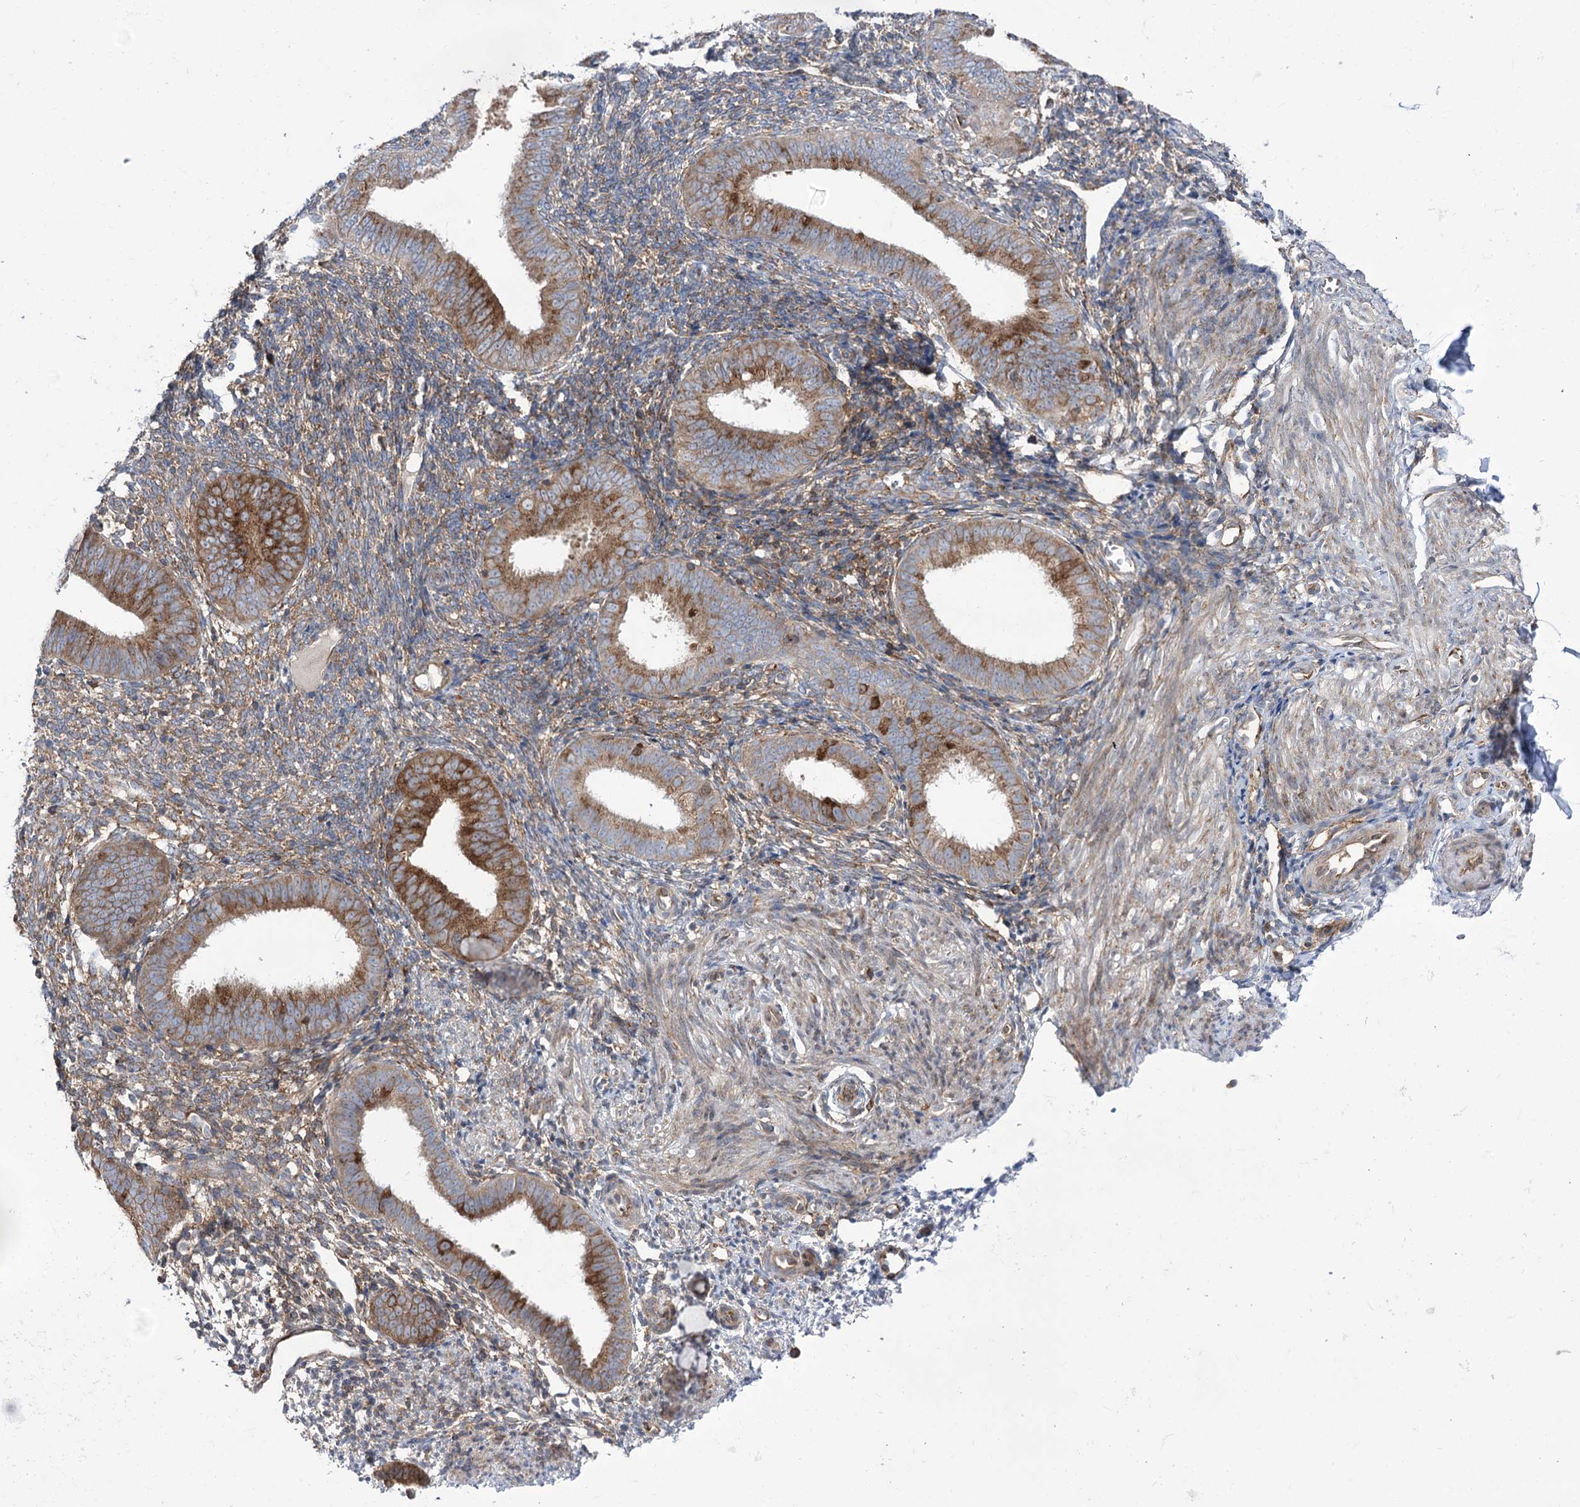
{"staining": {"intensity": "moderate", "quantity": ">75%", "location": "cytoplasmic/membranous"}, "tissue": "endometrium", "cell_type": "Cells in endometrial stroma", "image_type": "normal", "snomed": [{"axis": "morphology", "description": "Normal tissue, NOS"}, {"axis": "topography", "description": "Uterus"}, {"axis": "topography", "description": "Endometrium"}], "caption": "Immunohistochemical staining of normal human endometrium shows moderate cytoplasmic/membranous protein staining in approximately >75% of cells in endometrial stroma. (IHC, brightfield microscopy, high magnification).", "gene": "ZNF622", "patient": {"sex": "female", "age": 48}}